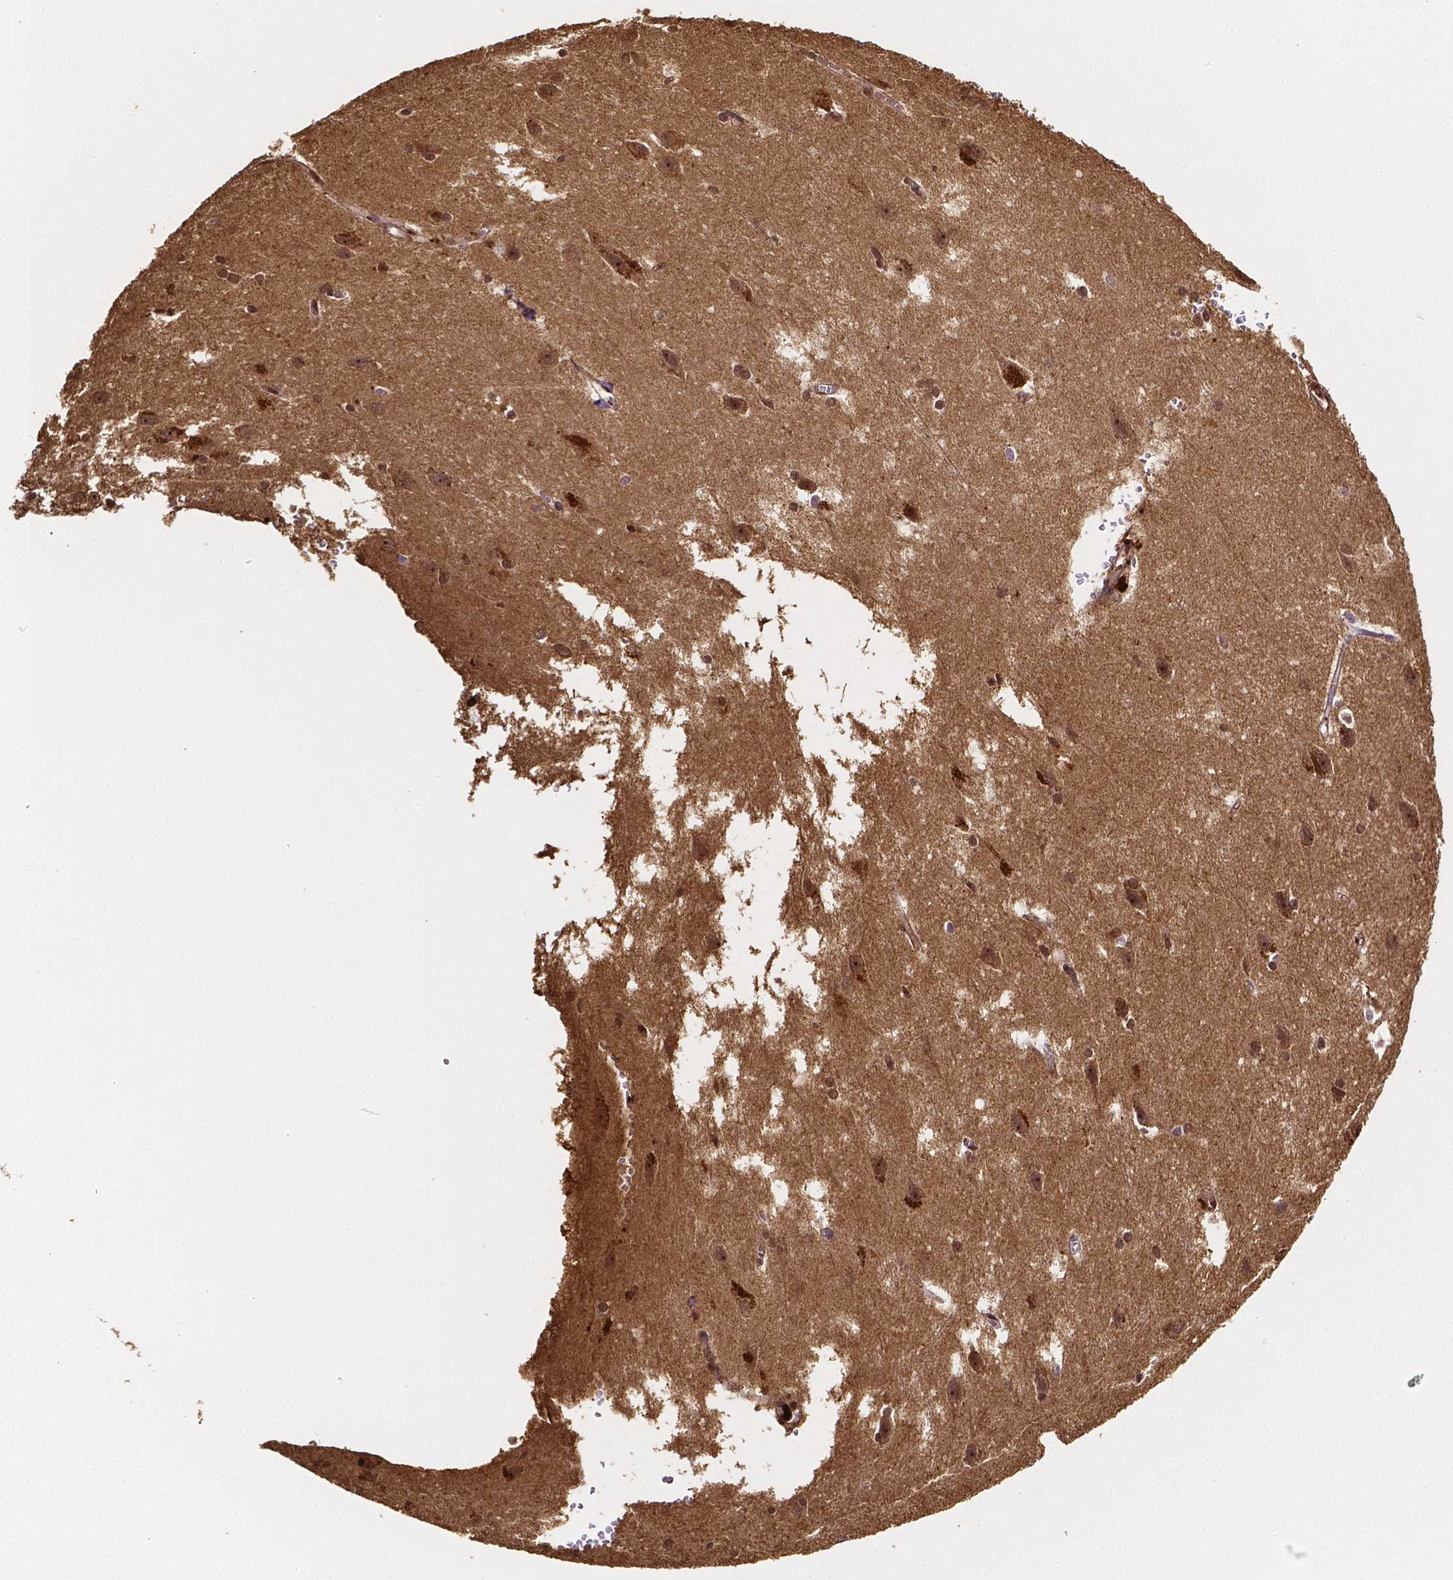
{"staining": {"intensity": "negative", "quantity": "none", "location": "none"}, "tissue": "cerebral cortex", "cell_type": "Endothelial cells", "image_type": "normal", "snomed": [{"axis": "morphology", "description": "Normal tissue, NOS"}, {"axis": "topography", "description": "Cerebral cortex"}], "caption": "Endothelial cells are negative for brown protein staining in normal cerebral cortex. (Stains: DAB immunohistochemistry with hematoxylin counter stain, Microscopy: brightfield microscopy at high magnification).", "gene": "NRGN", "patient": {"sex": "male", "age": 37}}